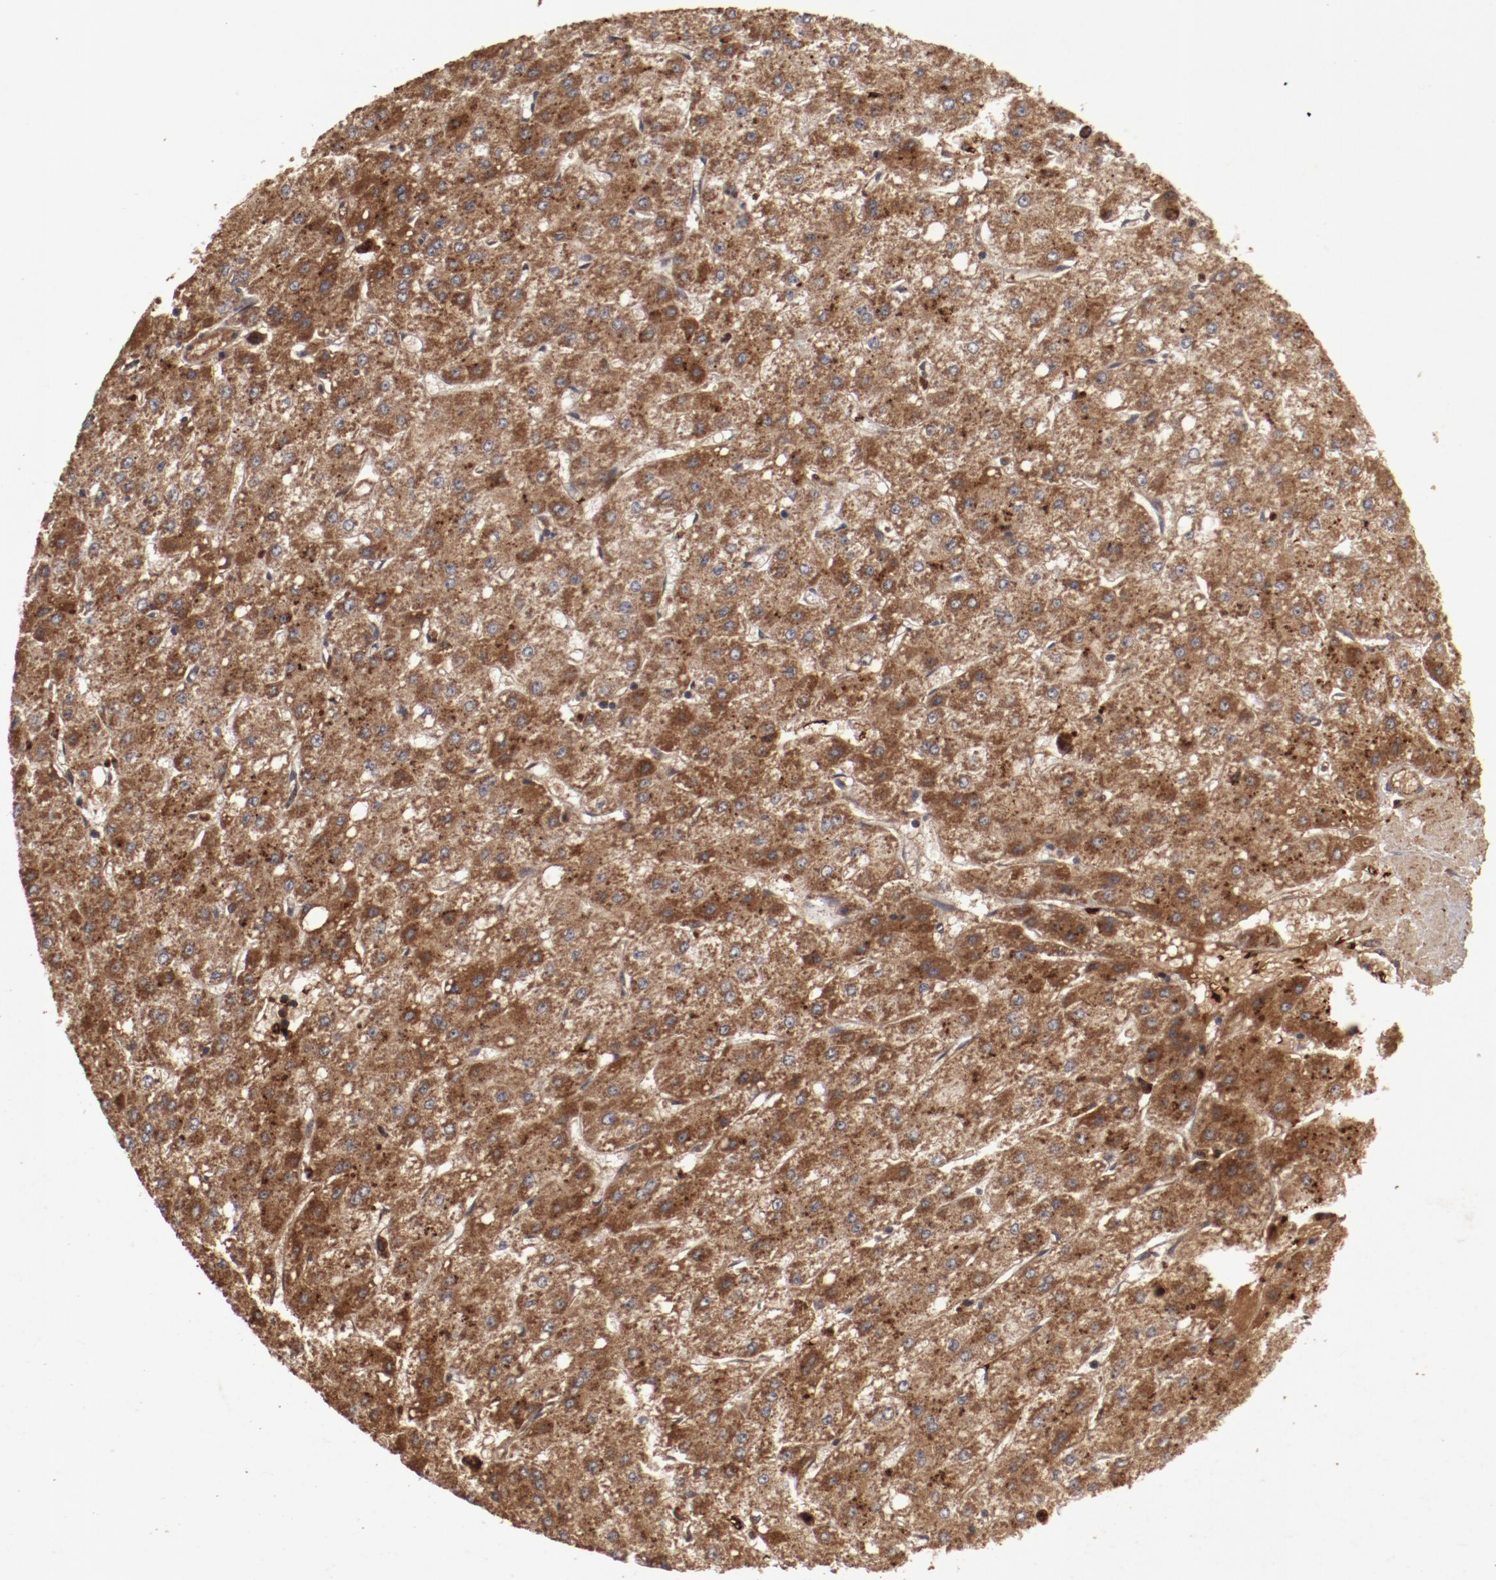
{"staining": {"intensity": "strong", "quantity": ">75%", "location": "cytoplasmic/membranous"}, "tissue": "liver cancer", "cell_type": "Tumor cells", "image_type": "cancer", "snomed": [{"axis": "morphology", "description": "Carcinoma, Hepatocellular, NOS"}, {"axis": "topography", "description": "Liver"}], "caption": "Liver hepatocellular carcinoma was stained to show a protein in brown. There is high levels of strong cytoplasmic/membranous expression in about >75% of tumor cells.", "gene": "TENM1", "patient": {"sex": "female", "age": 52}}